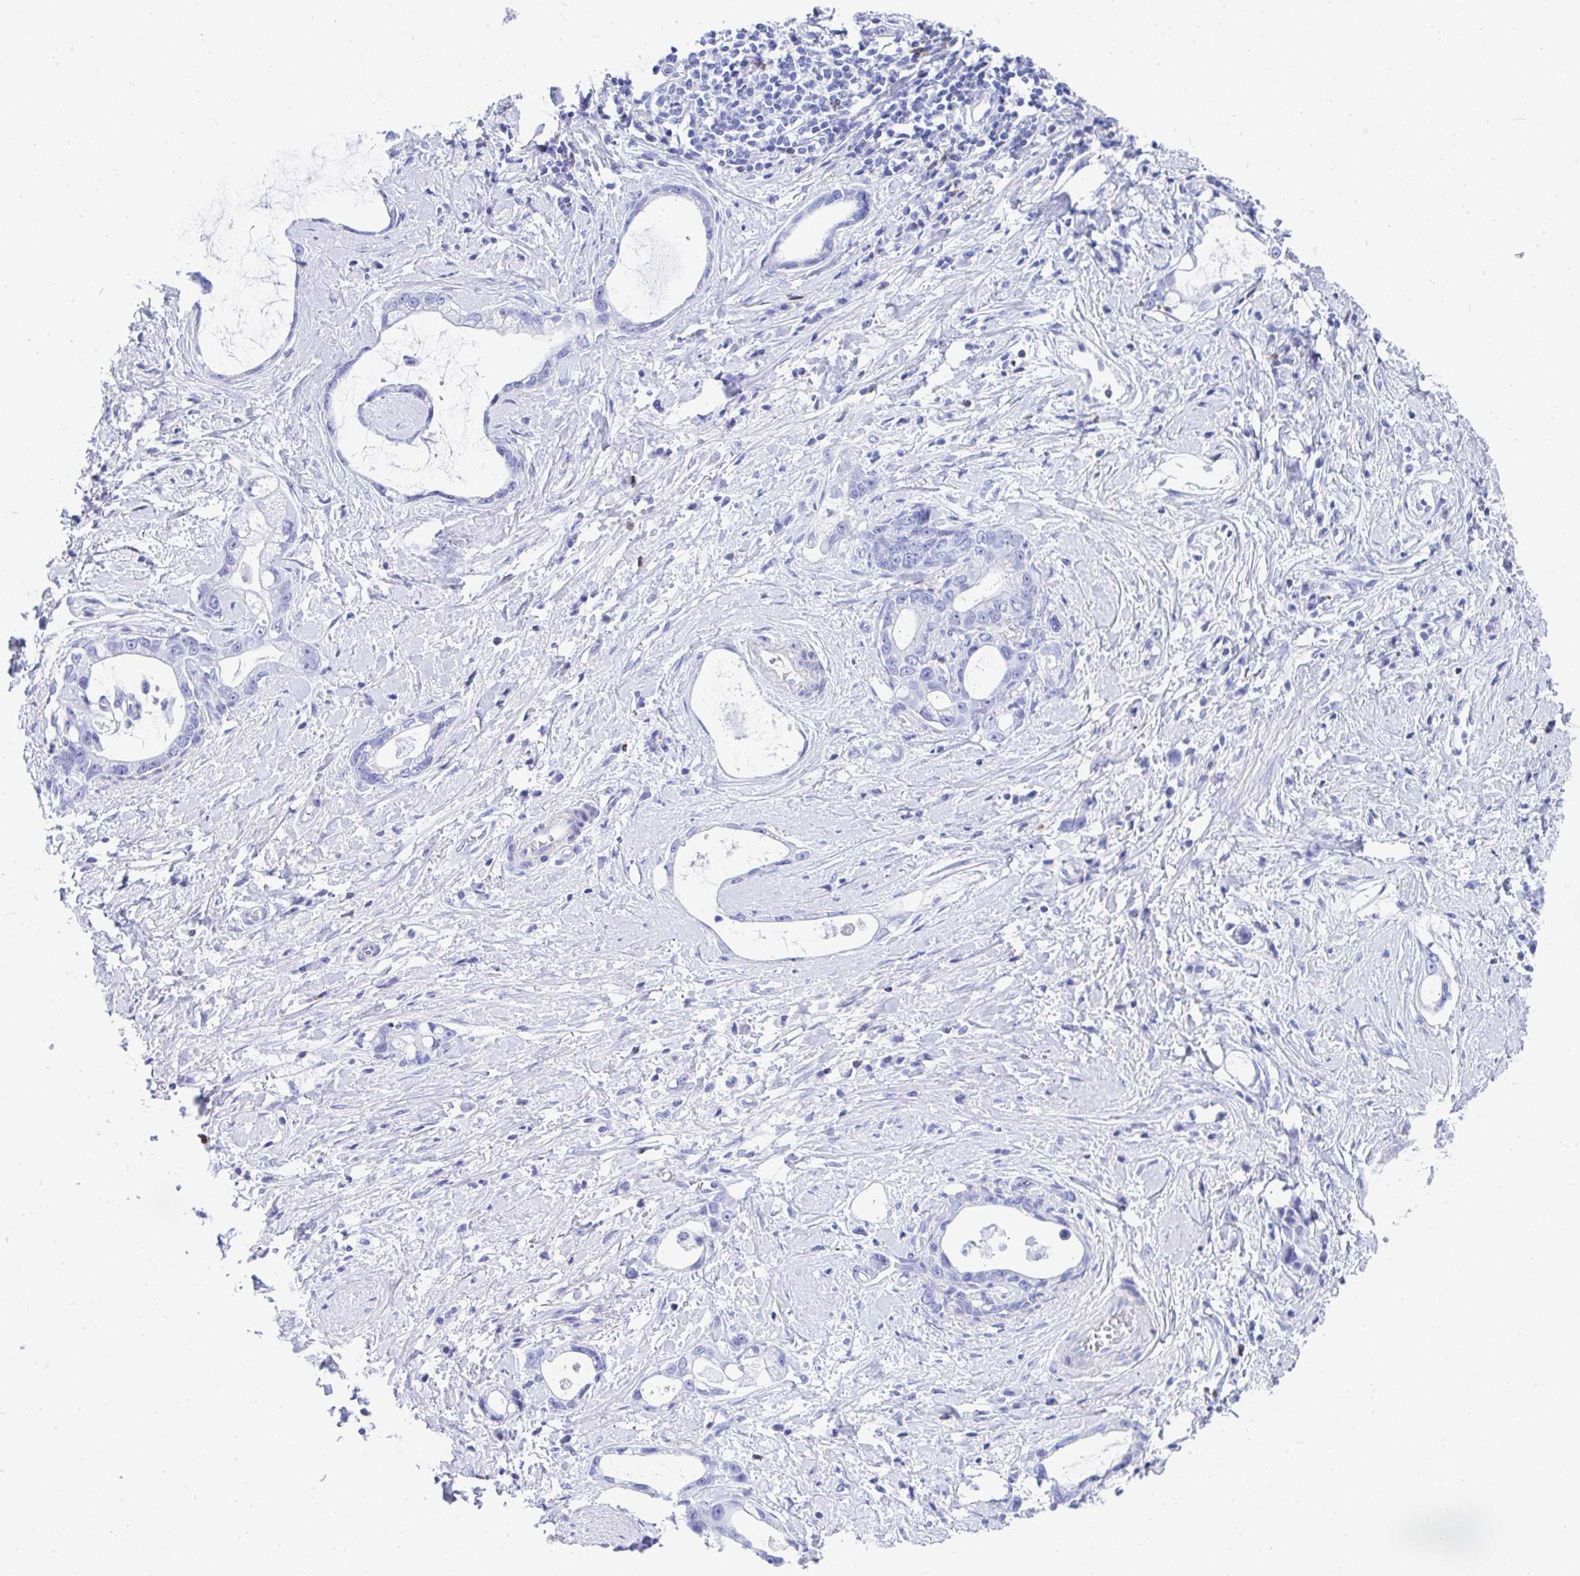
{"staining": {"intensity": "negative", "quantity": "none", "location": "none"}, "tissue": "stomach cancer", "cell_type": "Tumor cells", "image_type": "cancer", "snomed": [{"axis": "morphology", "description": "Adenocarcinoma, NOS"}, {"axis": "topography", "description": "Stomach"}], "caption": "The image displays no significant staining in tumor cells of stomach cancer (adenocarcinoma).", "gene": "CD7", "patient": {"sex": "male", "age": 55}}